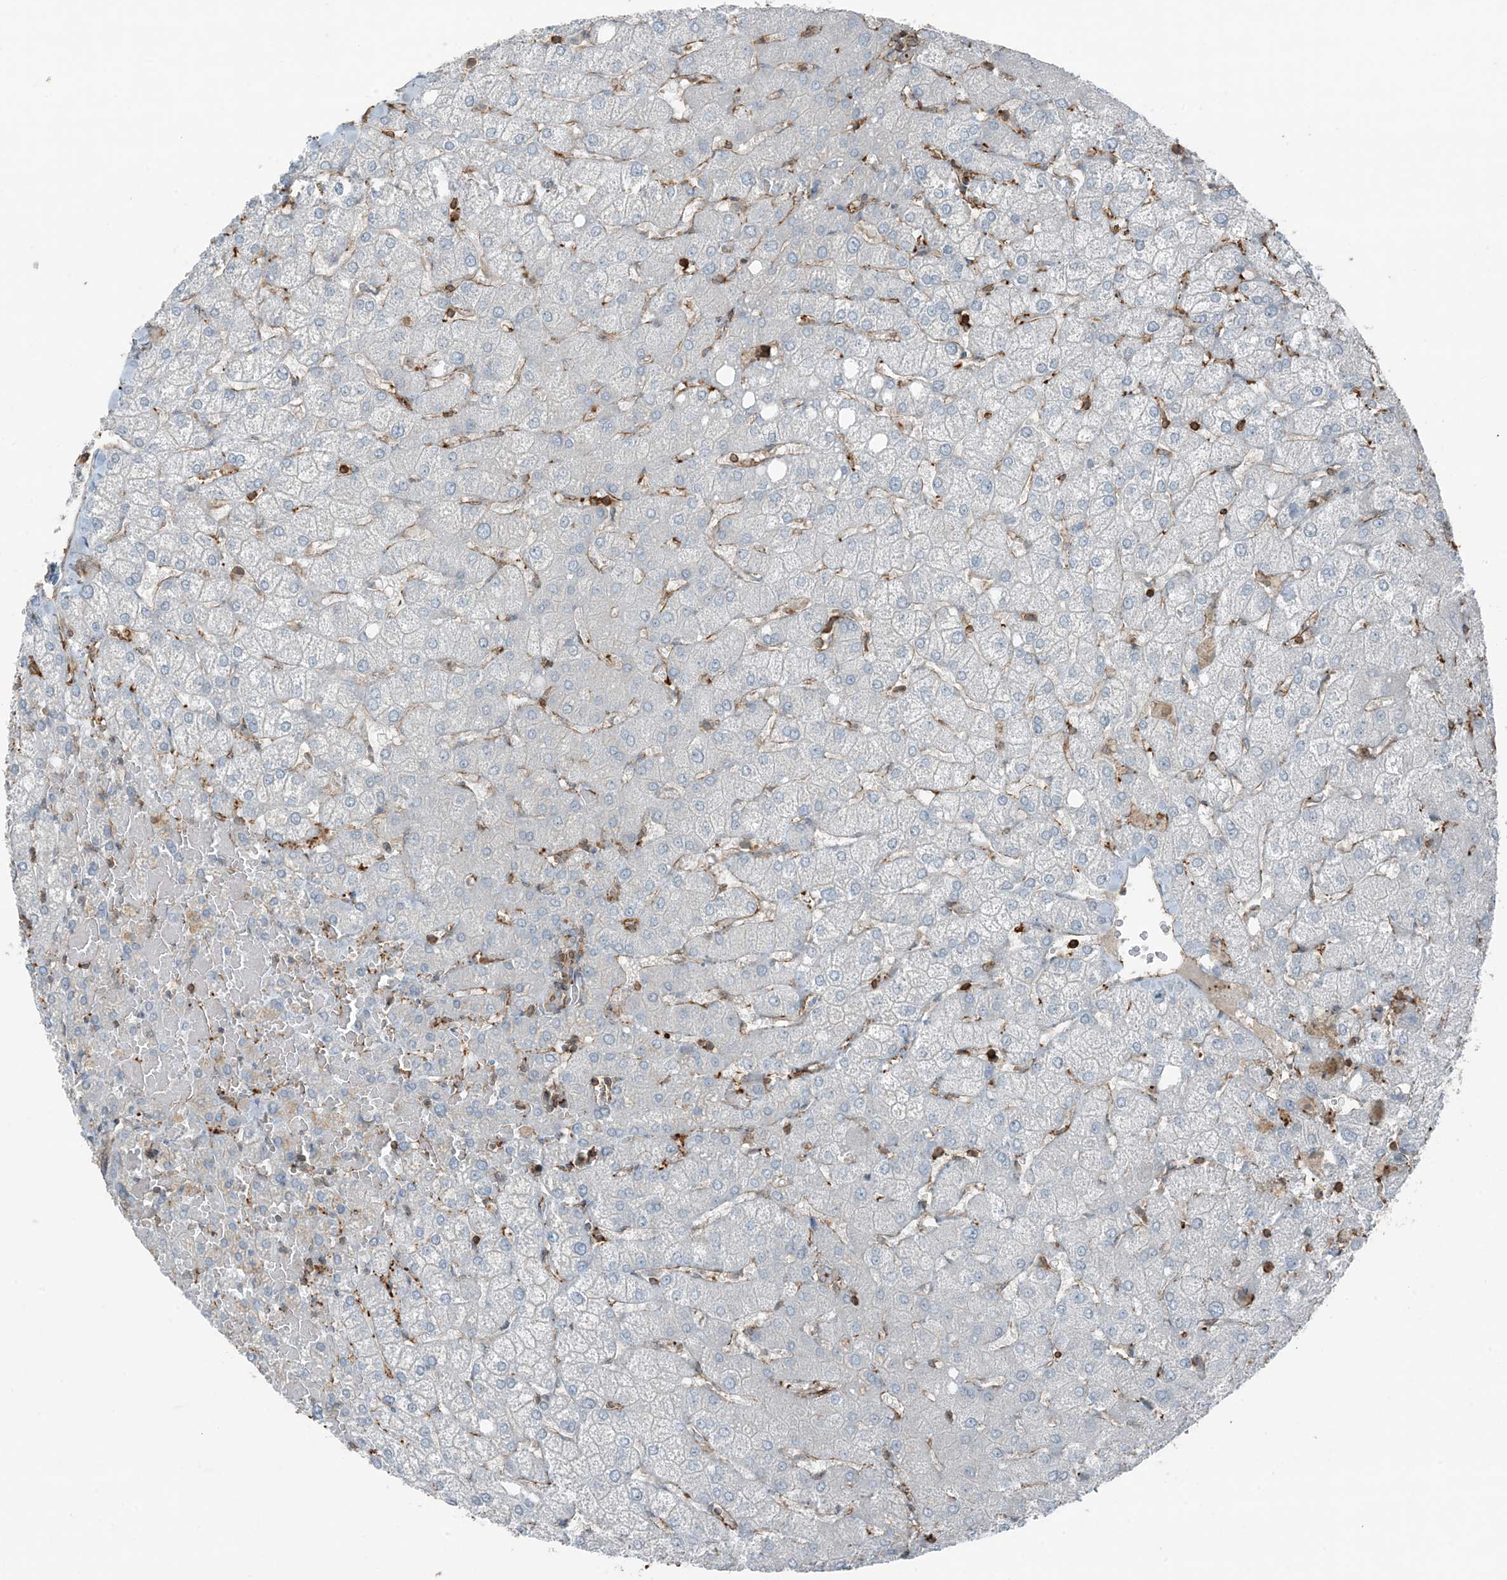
{"staining": {"intensity": "weak", "quantity": "25%-75%", "location": "cytoplasmic/membranous"}, "tissue": "liver", "cell_type": "Cholangiocytes", "image_type": "normal", "snomed": [{"axis": "morphology", "description": "Normal tissue, NOS"}, {"axis": "topography", "description": "Liver"}], "caption": "Brown immunohistochemical staining in unremarkable human liver demonstrates weak cytoplasmic/membranous positivity in about 25%-75% of cholangiocytes. (DAB (3,3'-diaminobenzidine) IHC with brightfield microscopy, high magnification).", "gene": "APOBEC3C", "patient": {"sex": "female", "age": 54}}